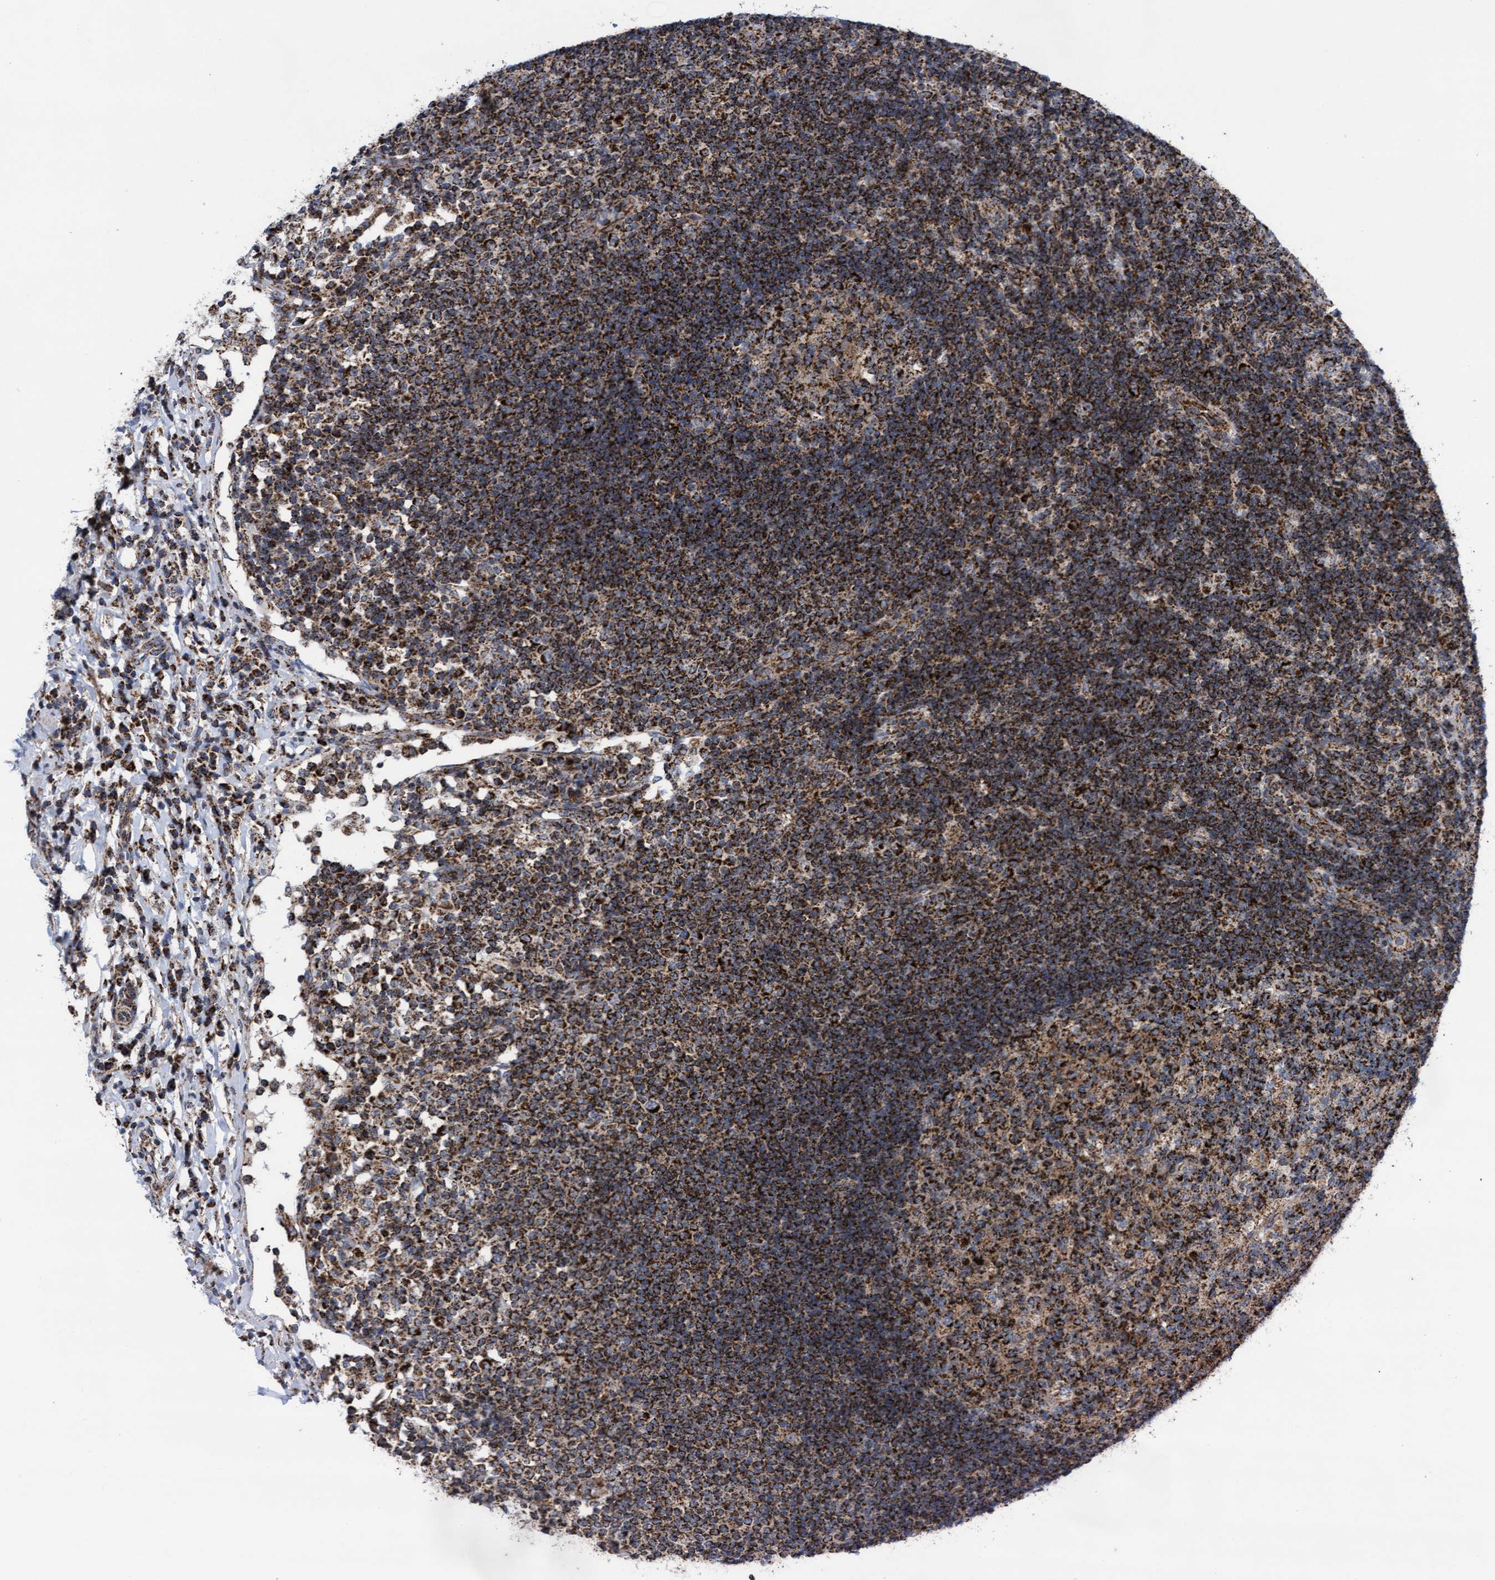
{"staining": {"intensity": "strong", "quantity": ">75%", "location": "cytoplasmic/membranous"}, "tissue": "lymph node", "cell_type": "Germinal center cells", "image_type": "normal", "snomed": [{"axis": "morphology", "description": "Normal tissue, NOS"}, {"axis": "topography", "description": "Lymph node"}], "caption": "Protein positivity by immunohistochemistry shows strong cytoplasmic/membranous staining in about >75% of germinal center cells in benign lymph node. (brown staining indicates protein expression, while blue staining denotes nuclei).", "gene": "MRPL38", "patient": {"sex": "female", "age": 53}}